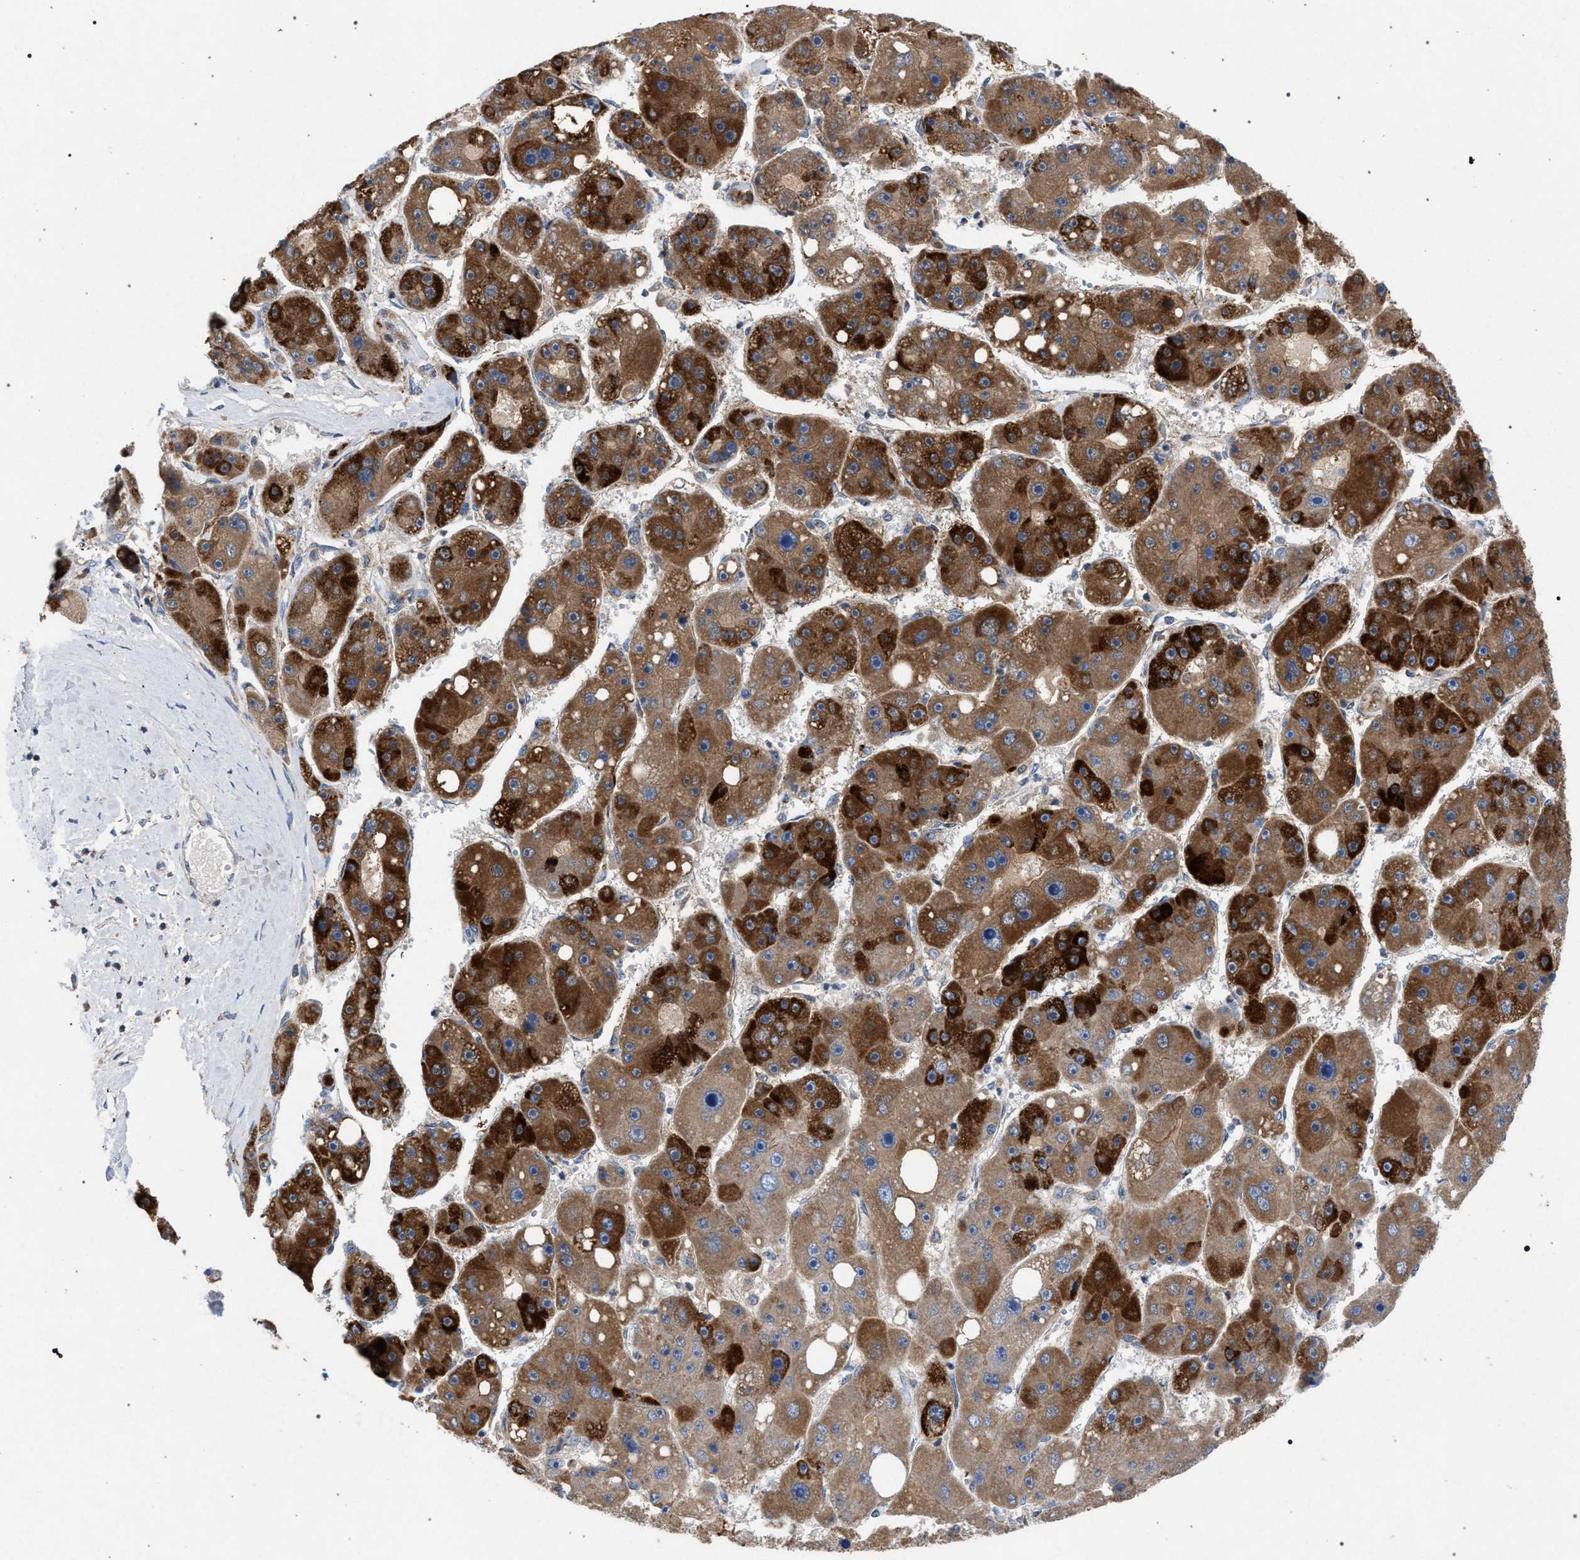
{"staining": {"intensity": "strong", "quantity": ">75%", "location": "cytoplasmic/membranous"}, "tissue": "liver cancer", "cell_type": "Tumor cells", "image_type": "cancer", "snomed": [{"axis": "morphology", "description": "Carcinoma, Hepatocellular, NOS"}, {"axis": "topography", "description": "Liver"}], "caption": "Liver cancer (hepatocellular carcinoma) tissue demonstrates strong cytoplasmic/membranous expression in about >75% of tumor cells", "gene": "VPS13A", "patient": {"sex": "female", "age": 61}}